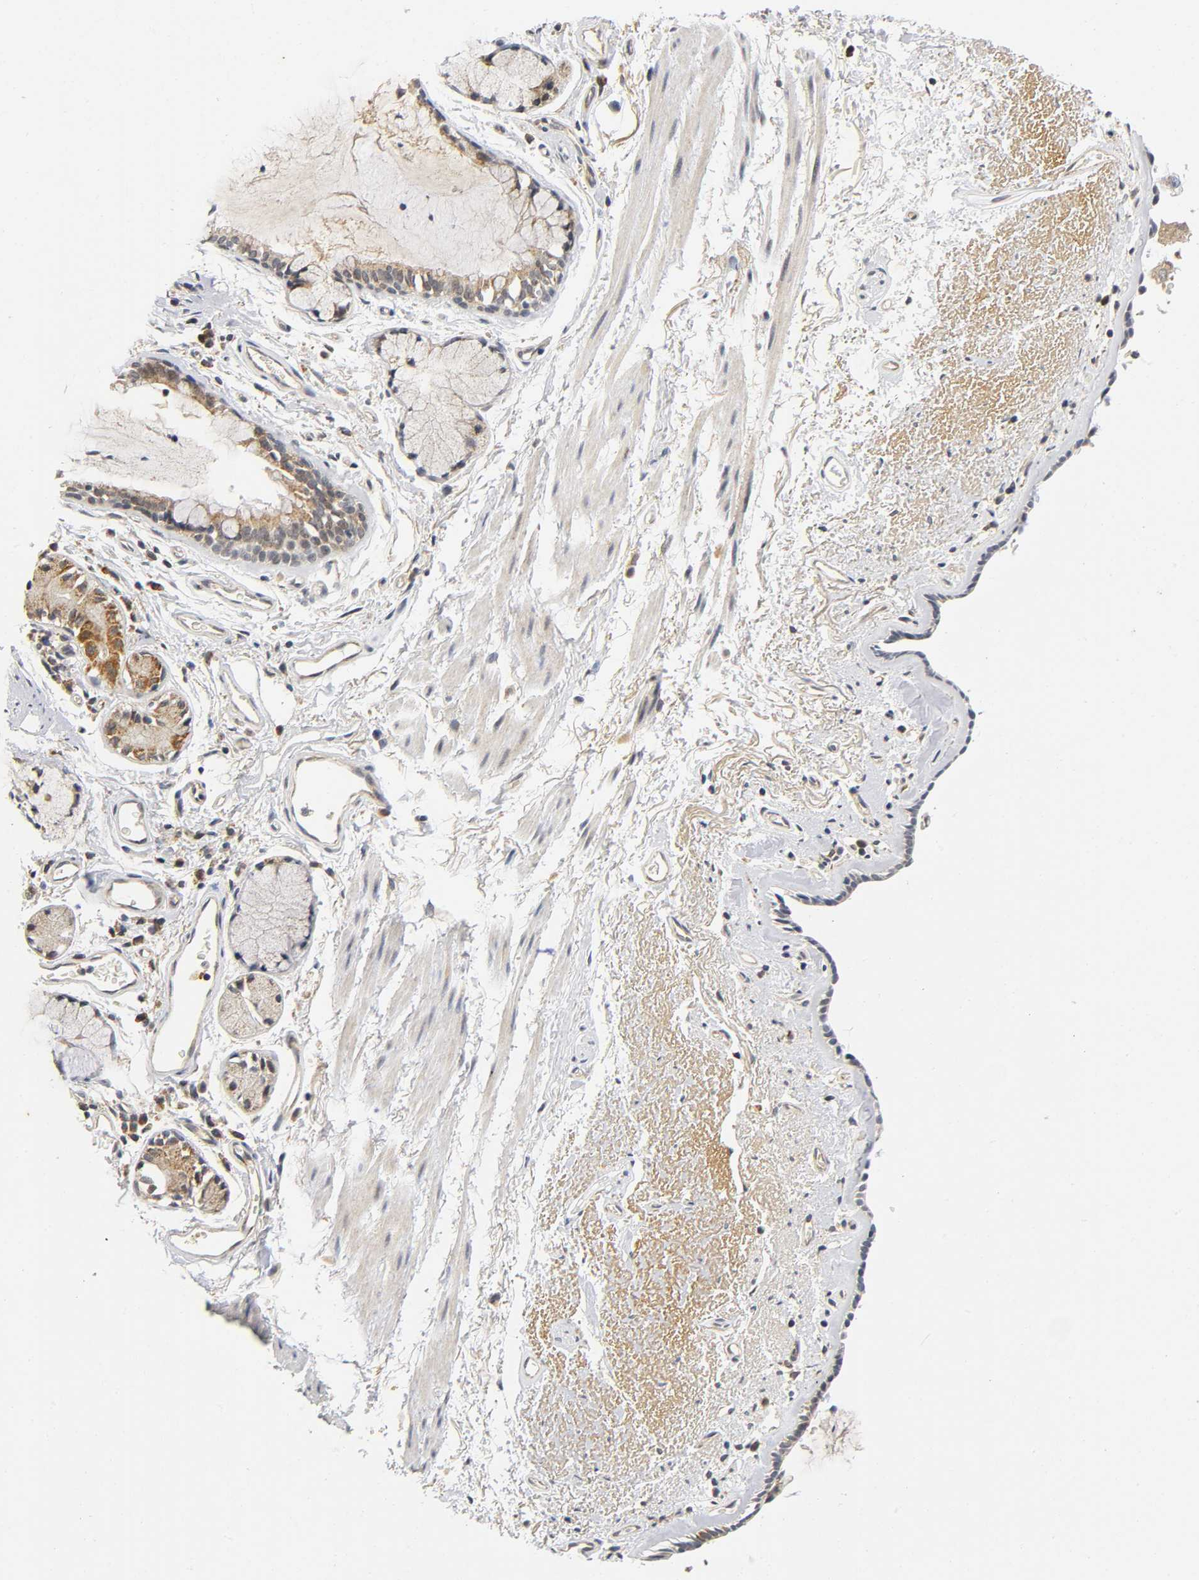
{"staining": {"intensity": "moderate", "quantity": ">75%", "location": "cytoplasmic/membranous"}, "tissue": "bronchus", "cell_type": "Respiratory epithelial cells", "image_type": "normal", "snomed": [{"axis": "morphology", "description": "Normal tissue, NOS"}, {"axis": "morphology", "description": "Adenocarcinoma, NOS"}, {"axis": "topography", "description": "Bronchus"}, {"axis": "topography", "description": "Lung"}], "caption": "This photomicrograph shows unremarkable bronchus stained with IHC to label a protein in brown. The cytoplasmic/membranous of respiratory epithelial cells show moderate positivity for the protein. Nuclei are counter-stained blue.", "gene": "NRP1", "patient": {"sex": "male", "age": 71}}